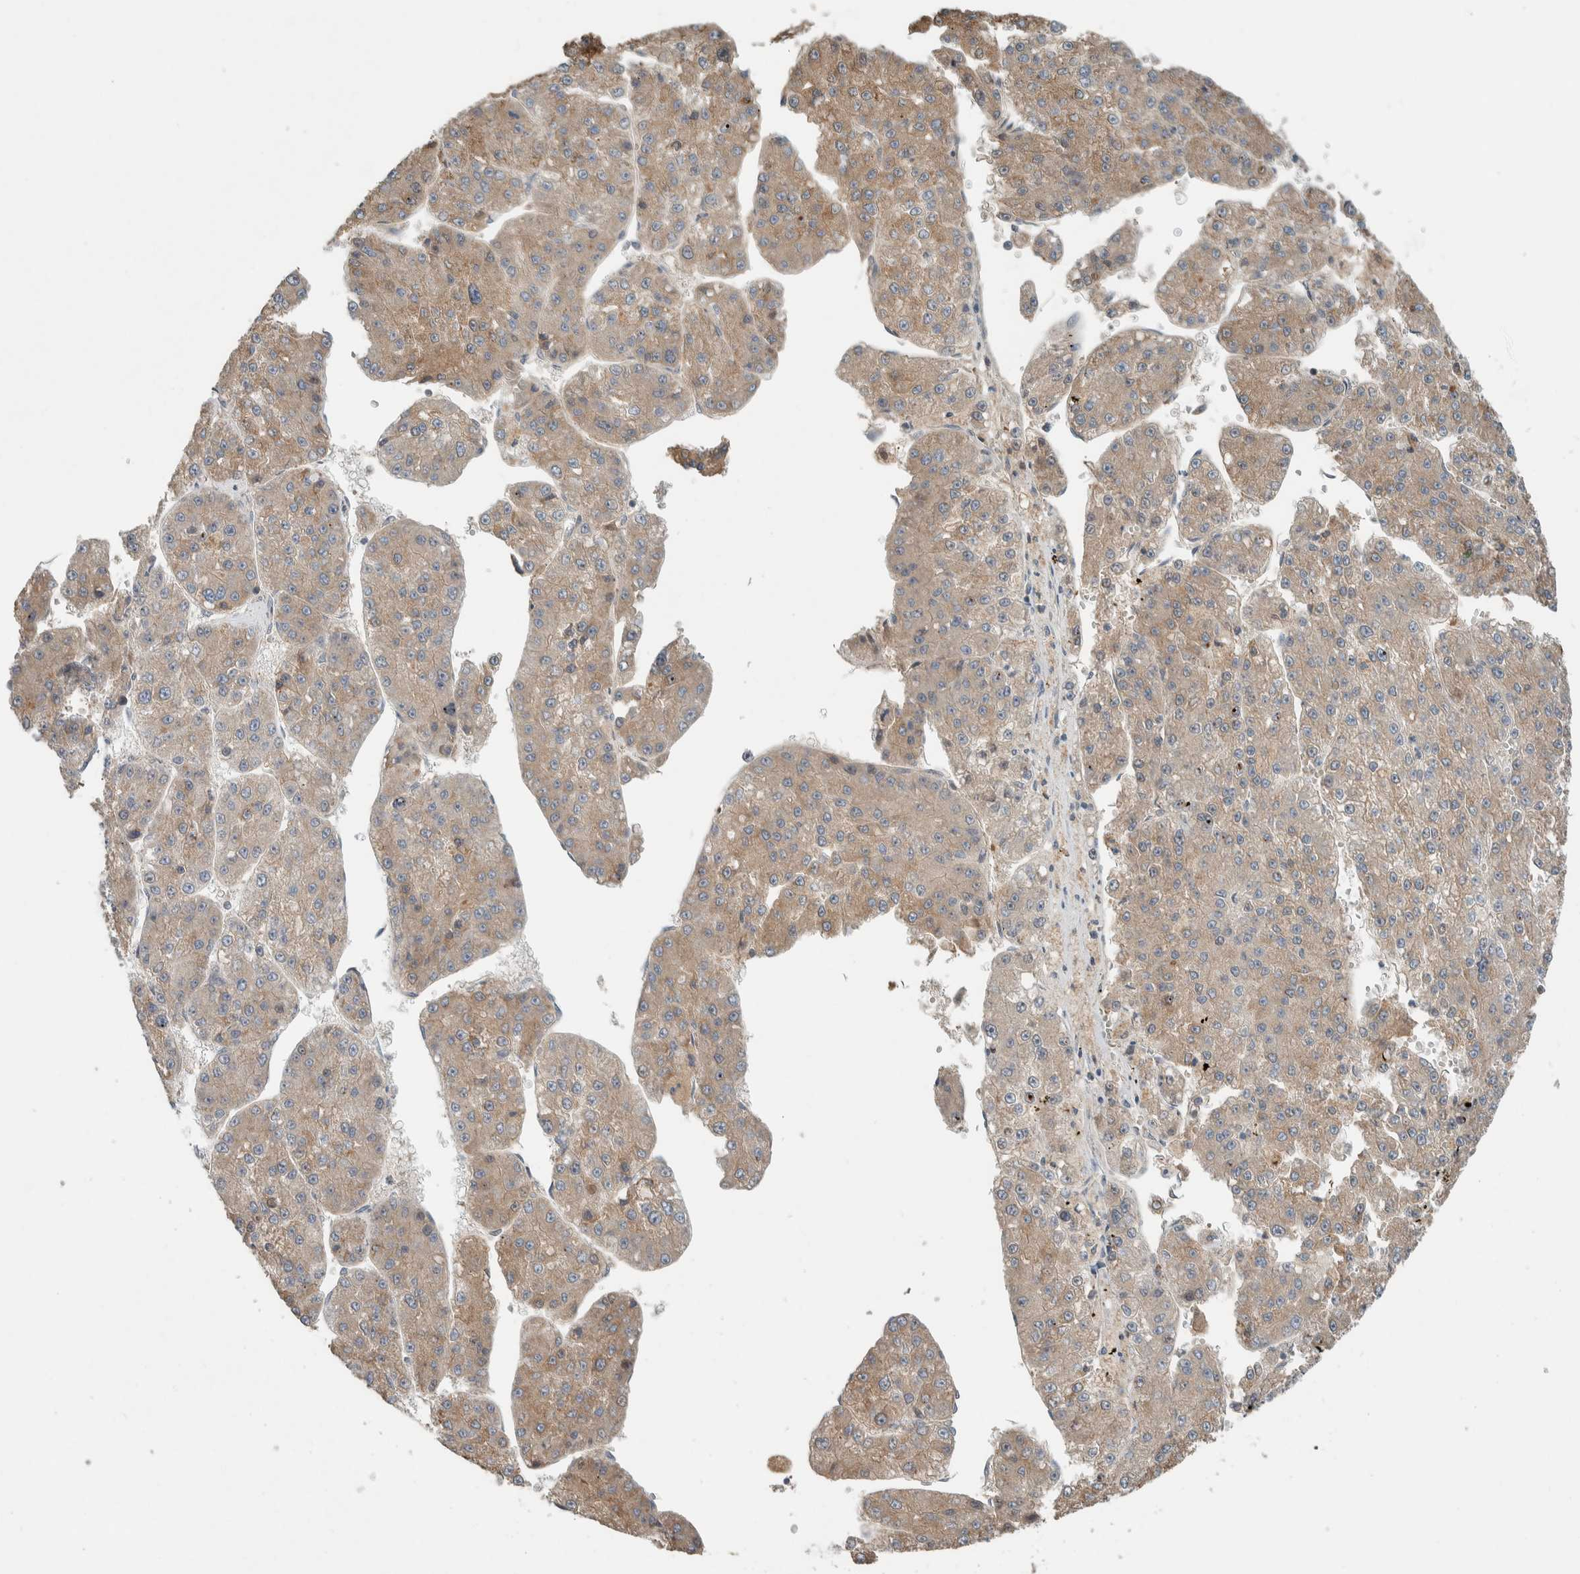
{"staining": {"intensity": "weak", "quantity": ">75%", "location": "cytoplasmic/membranous"}, "tissue": "liver cancer", "cell_type": "Tumor cells", "image_type": "cancer", "snomed": [{"axis": "morphology", "description": "Carcinoma, Hepatocellular, NOS"}, {"axis": "topography", "description": "Liver"}], "caption": "Weak cytoplasmic/membranous positivity for a protein is seen in about >75% of tumor cells of liver cancer using immunohistochemistry.", "gene": "ARMC7", "patient": {"sex": "female", "age": 73}}